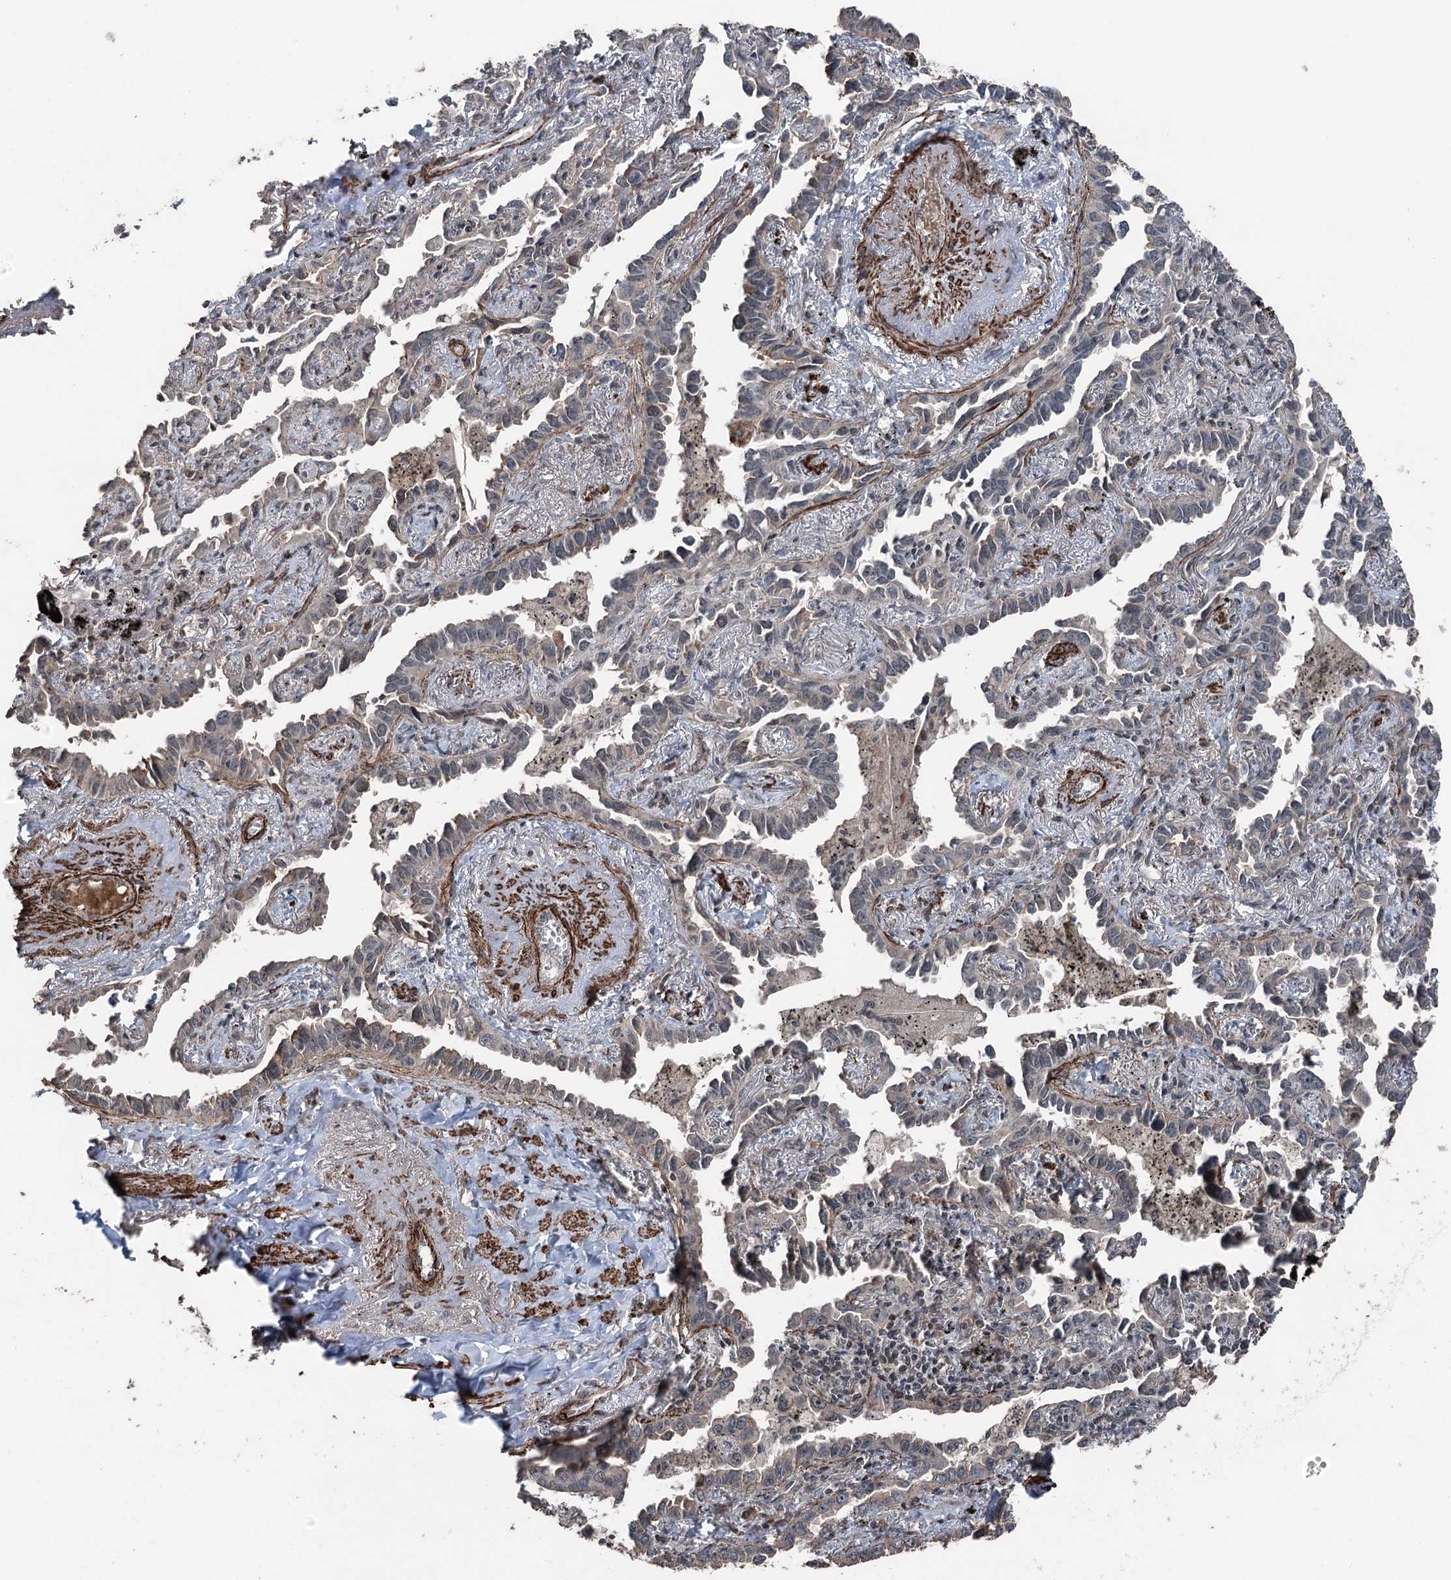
{"staining": {"intensity": "weak", "quantity": "<25%", "location": "cytoplasmic/membranous"}, "tissue": "lung cancer", "cell_type": "Tumor cells", "image_type": "cancer", "snomed": [{"axis": "morphology", "description": "Adenocarcinoma, NOS"}, {"axis": "topography", "description": "Lung"}], "caption": "A high-resolution image shows IHC staining of lung adenocarcinoma, which shows no significant positivity in tumor cells.", "gene": "CCDC82", "patient": {"sex": "male", "age": 67}}